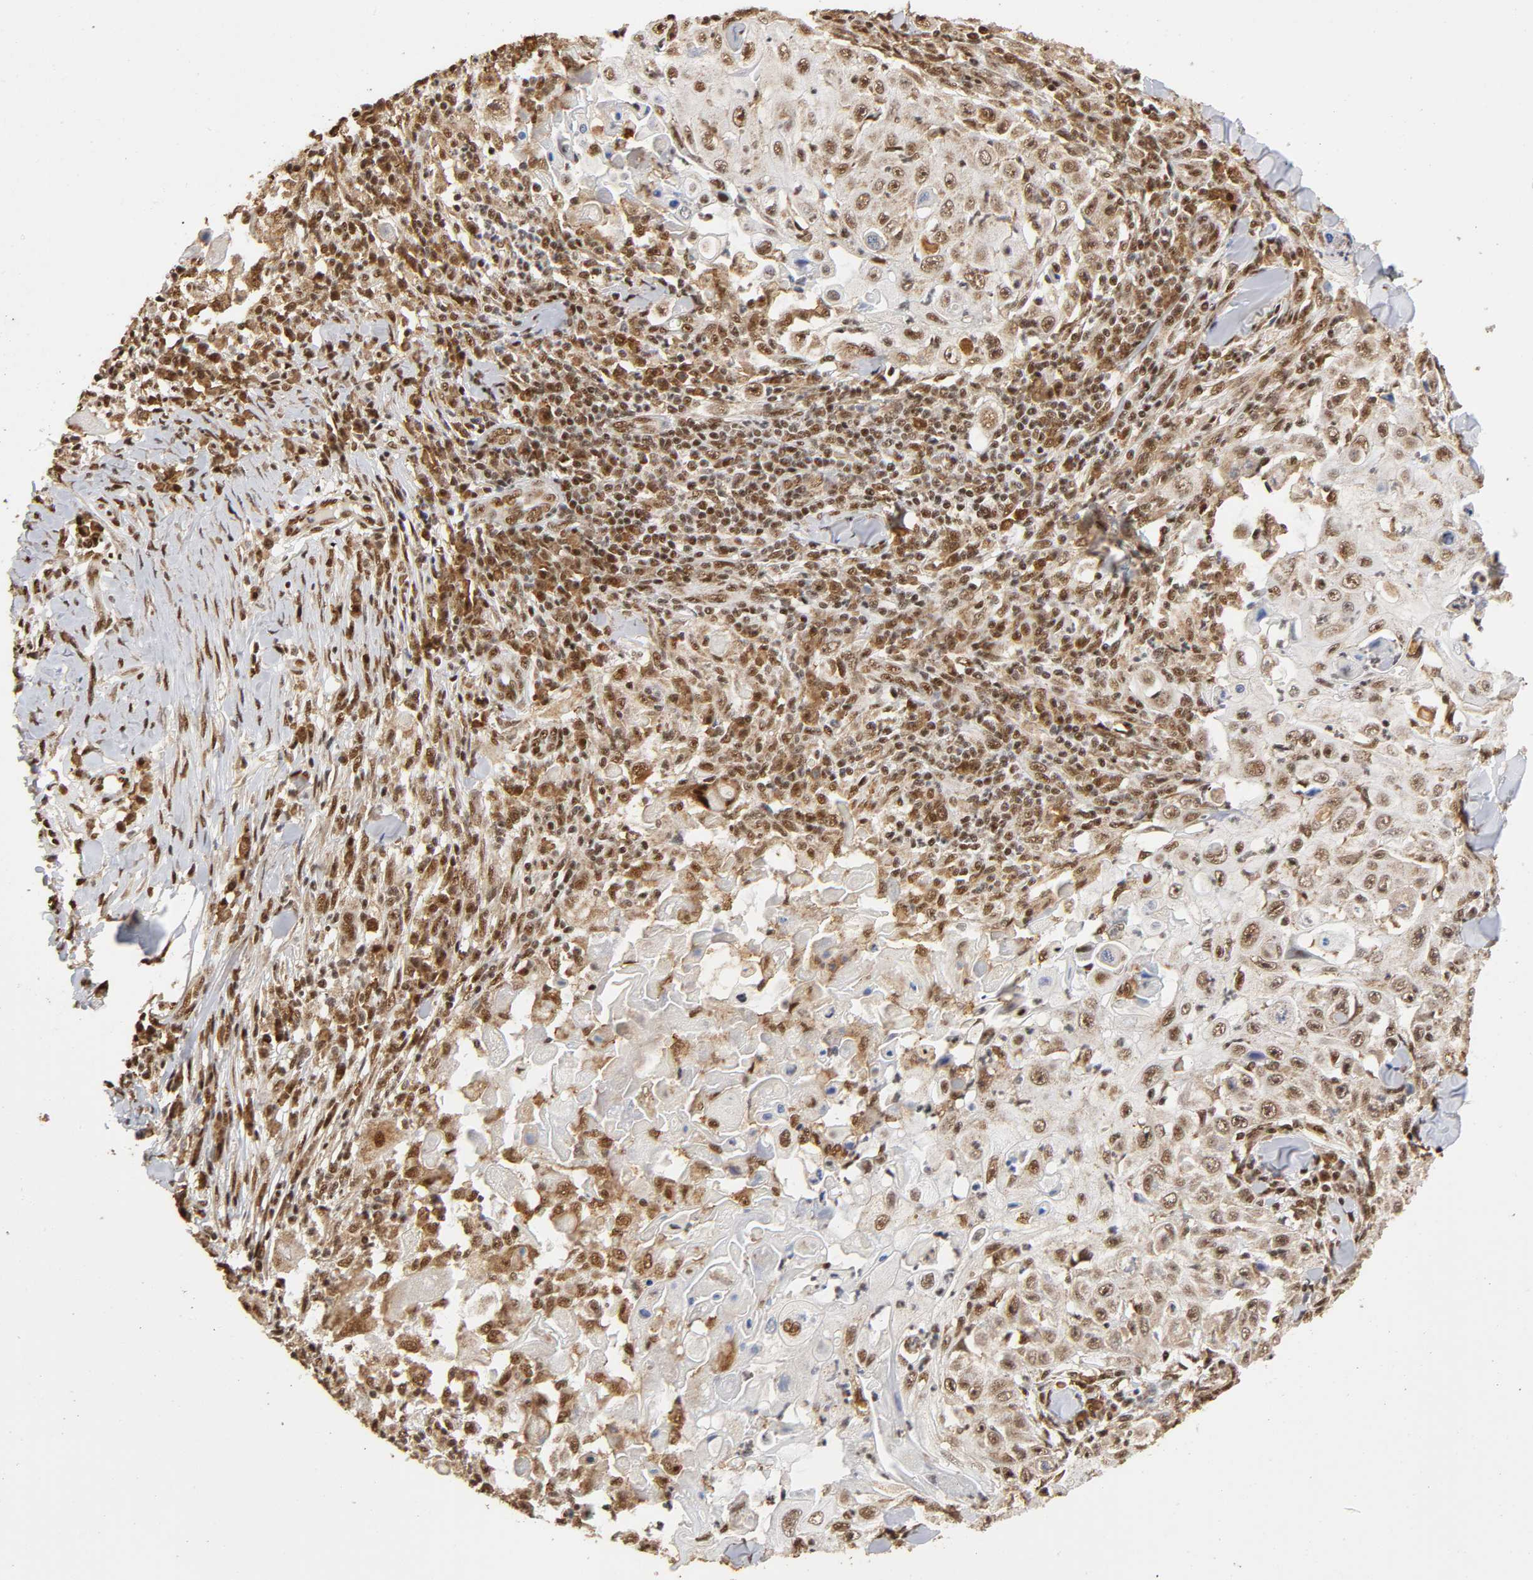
{"staining": {"intensity": "moderate", "quantity": ">75%", "location": "cytoplasmic/membranous,nuclear"}, "tissue": "skin cancer", "cell_type": "Tumor cells", "image_type": "cancer", "snomed": [{"axis": "morphology", "description": "Squamous cell carcinoma, NOS"}, {"axis": "topography", "description": "Skin"}], "caption": "Immunohistochemical staining of human squamous cell carcinoma (skin) demonstrates medium levels of moderate cytoplasmic/membranous and nuclear expression in approximately >75% of tumor cells.", "gene": "RNF122", "patient": {"sex": "male", "age": 86}}